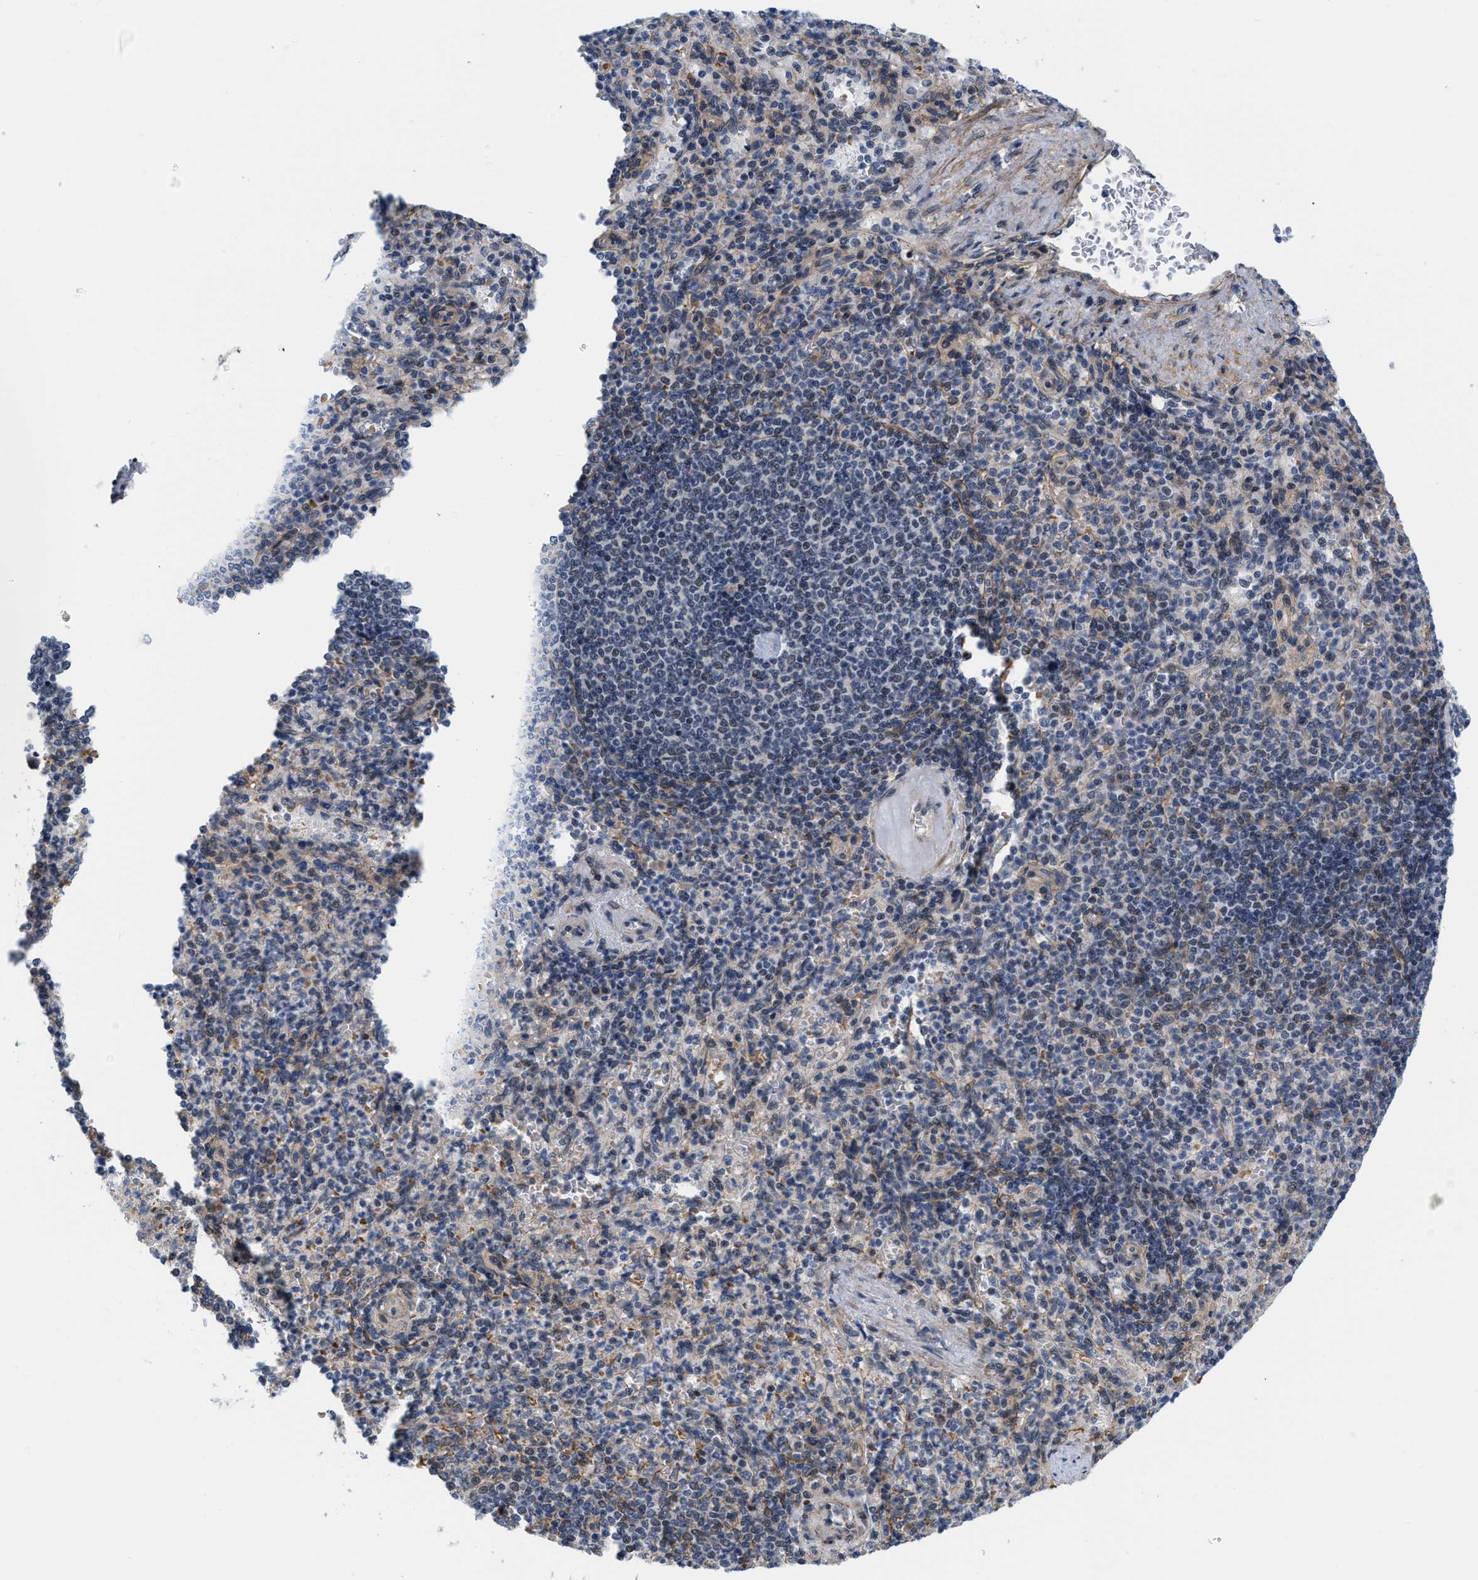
{"staining": {"intensity": "weak", "quantity": "<25%", "location": "cytoplasmic/membranous,nuclear"}, "tissue": "spleen", "cell_type": "Cells in red pulp", "image_type": "normal", "snomed": [{"axis": "morphology", "description": "Normal tissue, NOS"}, {"axis": "topography", "description": "Spleen"}], "caption": "The micrograph displays no significant expression in cells in red pulp of spleen. Nuclei are stained in blue.", "gene": "GPRASP2", "patient": {"sex": "female", "age": 74}}